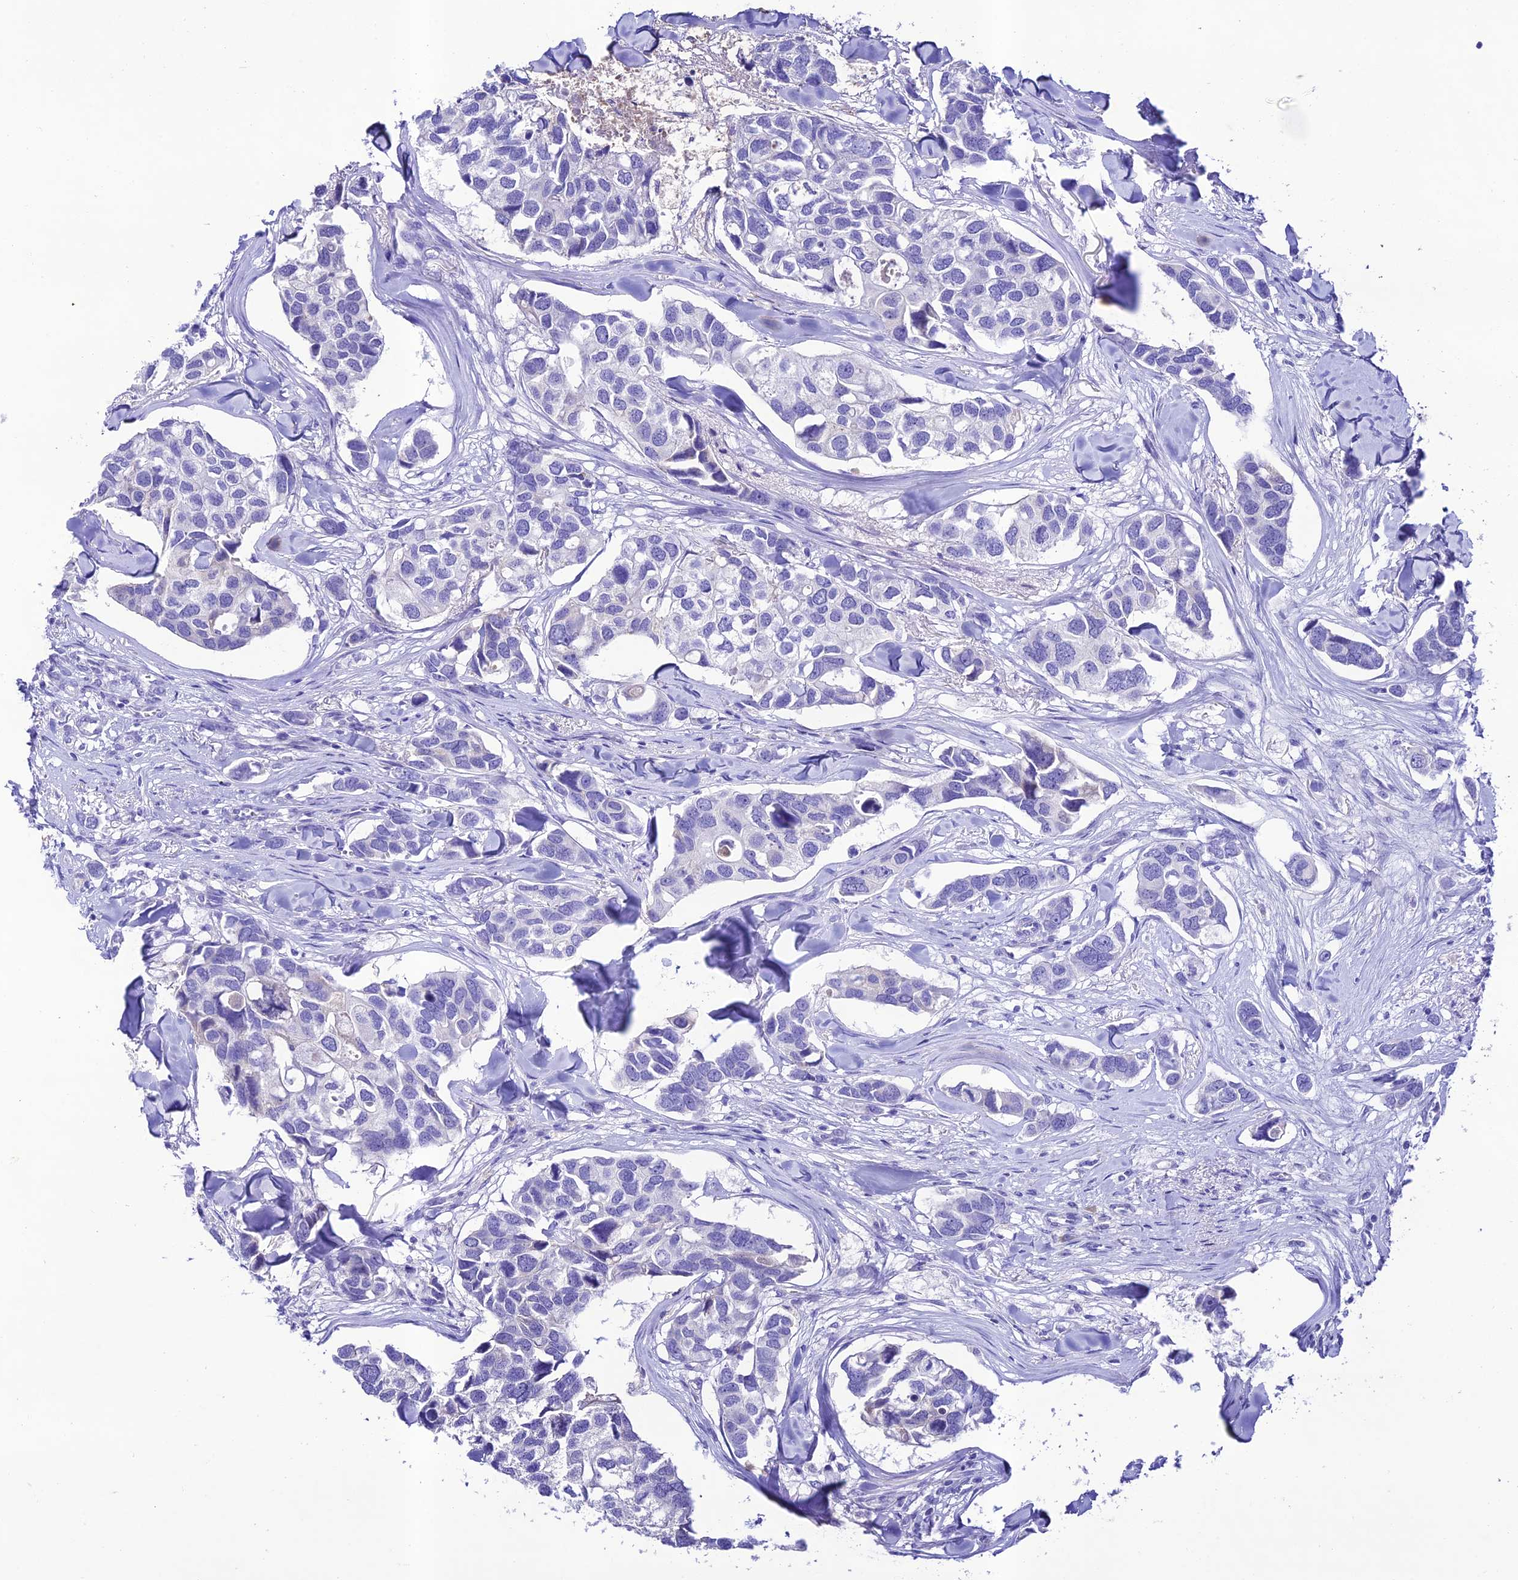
{"staining": {"intensity": "negative", "quantity": "none", "location": "none"}, "tissue": "breast cancer", "cell_type": "Tumor cells", "image_type": "cancer", "snomed": [{"axis": "morphology", "description": "Duct carcinoma"}, {"axis": "topography", "description": "Breast"}], "caption": "Human breast cancer (infiltrating ductal carcinoma) stained for a protein using immunohistochemistry reveals no expression in tumor cells.", "gene": "NLRP6", "patient": {"sex": "female", "age": 83}}